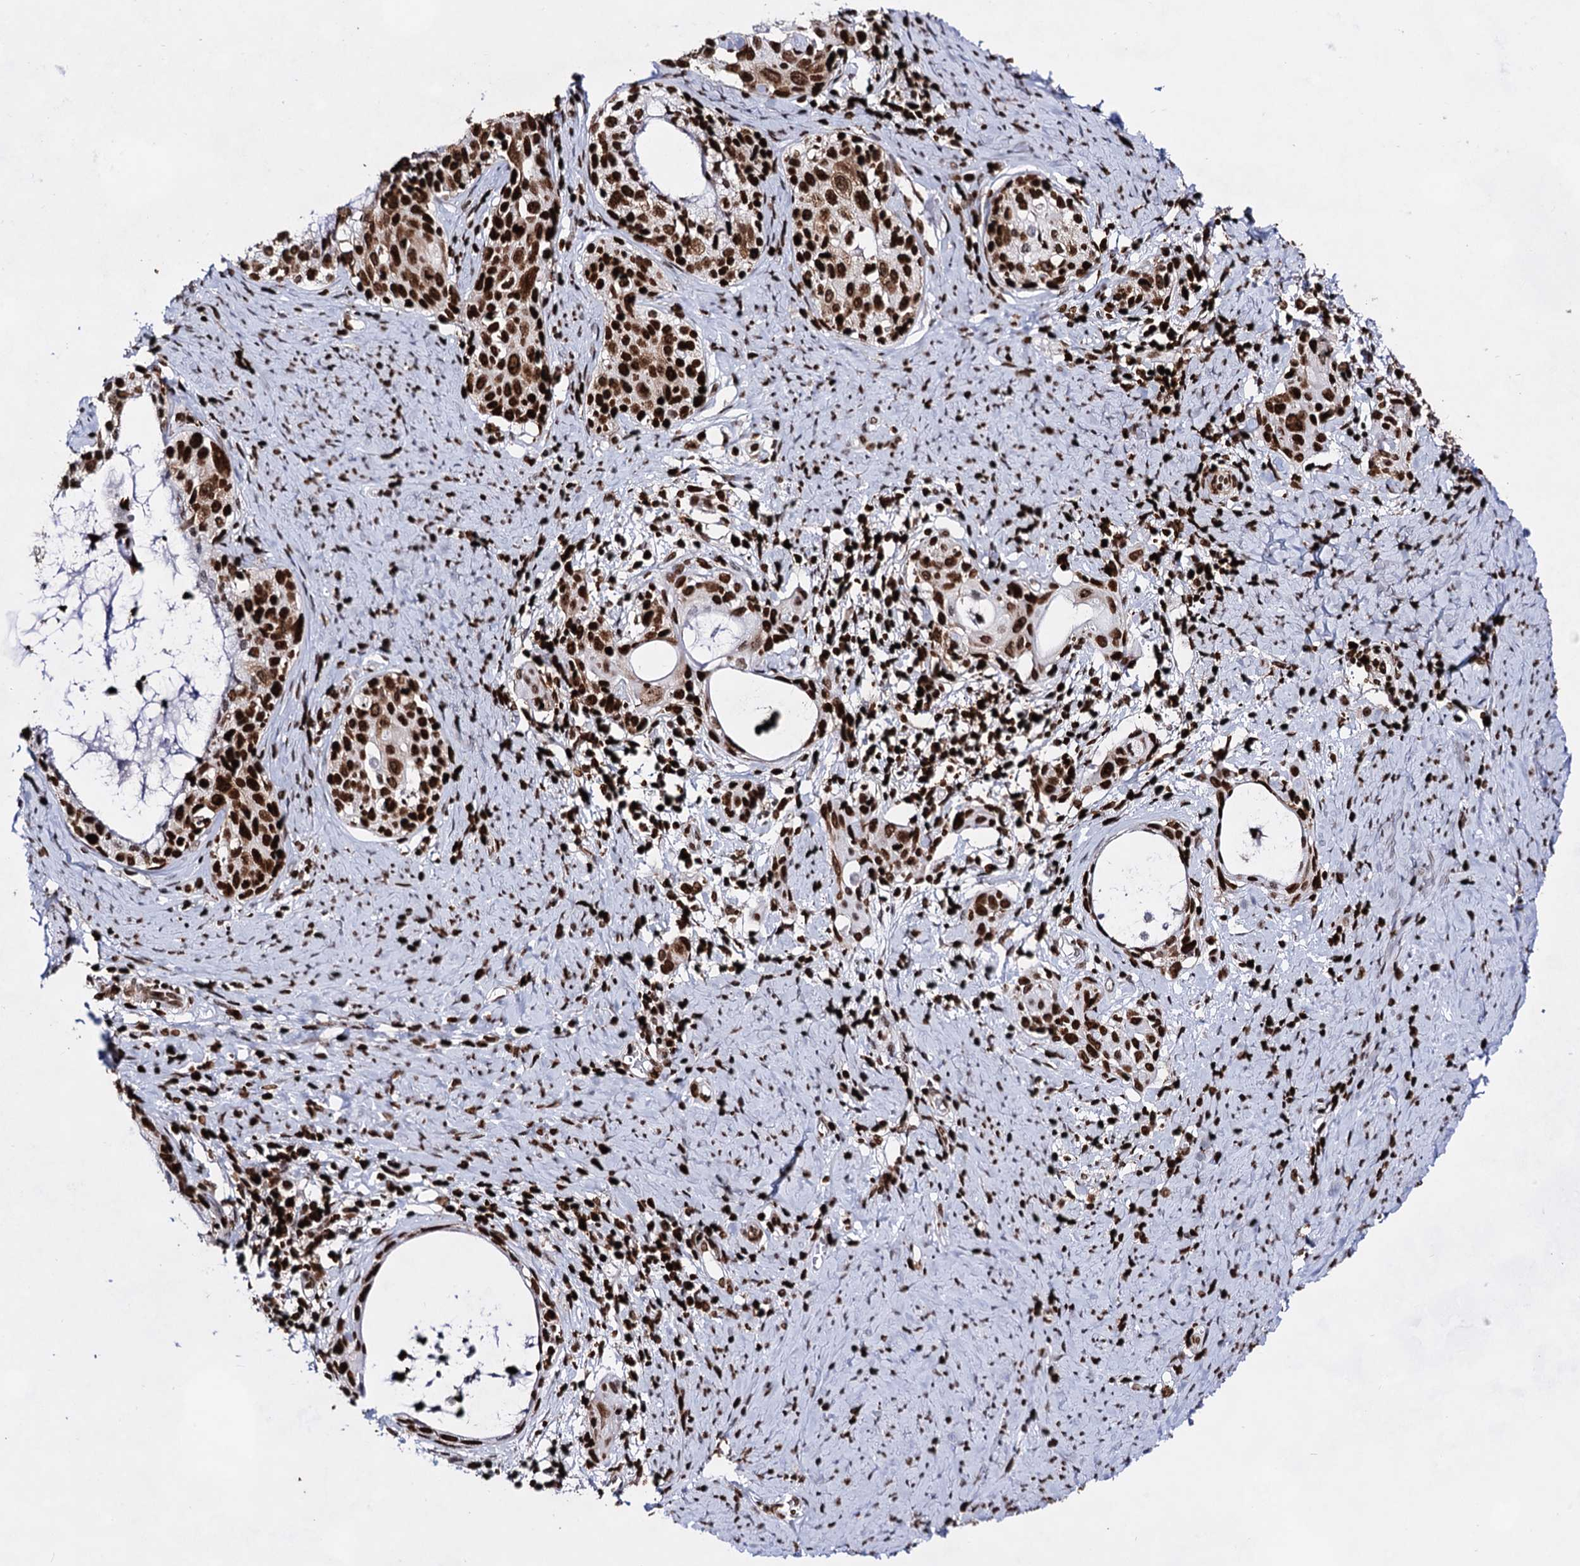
{"staining": {"intensity": "strong", "quantity": ">75%", "location": "nuclear"}, "tissue": "cervical cancer", "cell_type": "Tumor cells", "image_type": "cancer", "snomed": [{"axis": "morphology", "description": "Squamous cell carcinoma, NOS"}, {"axis": "morphology", "description": "Adenocarcinoma, NOS"}, {"axis": "topography", "description": "Cervix"}], "caption": "About >75% of tumor cells in cervical squamous cell carcinoma show strong nuclear protein staining as visualized by brown immunohistochemical staining.", "gene": "HMGB2", "patient": {"sex": "female", "age": 52}}